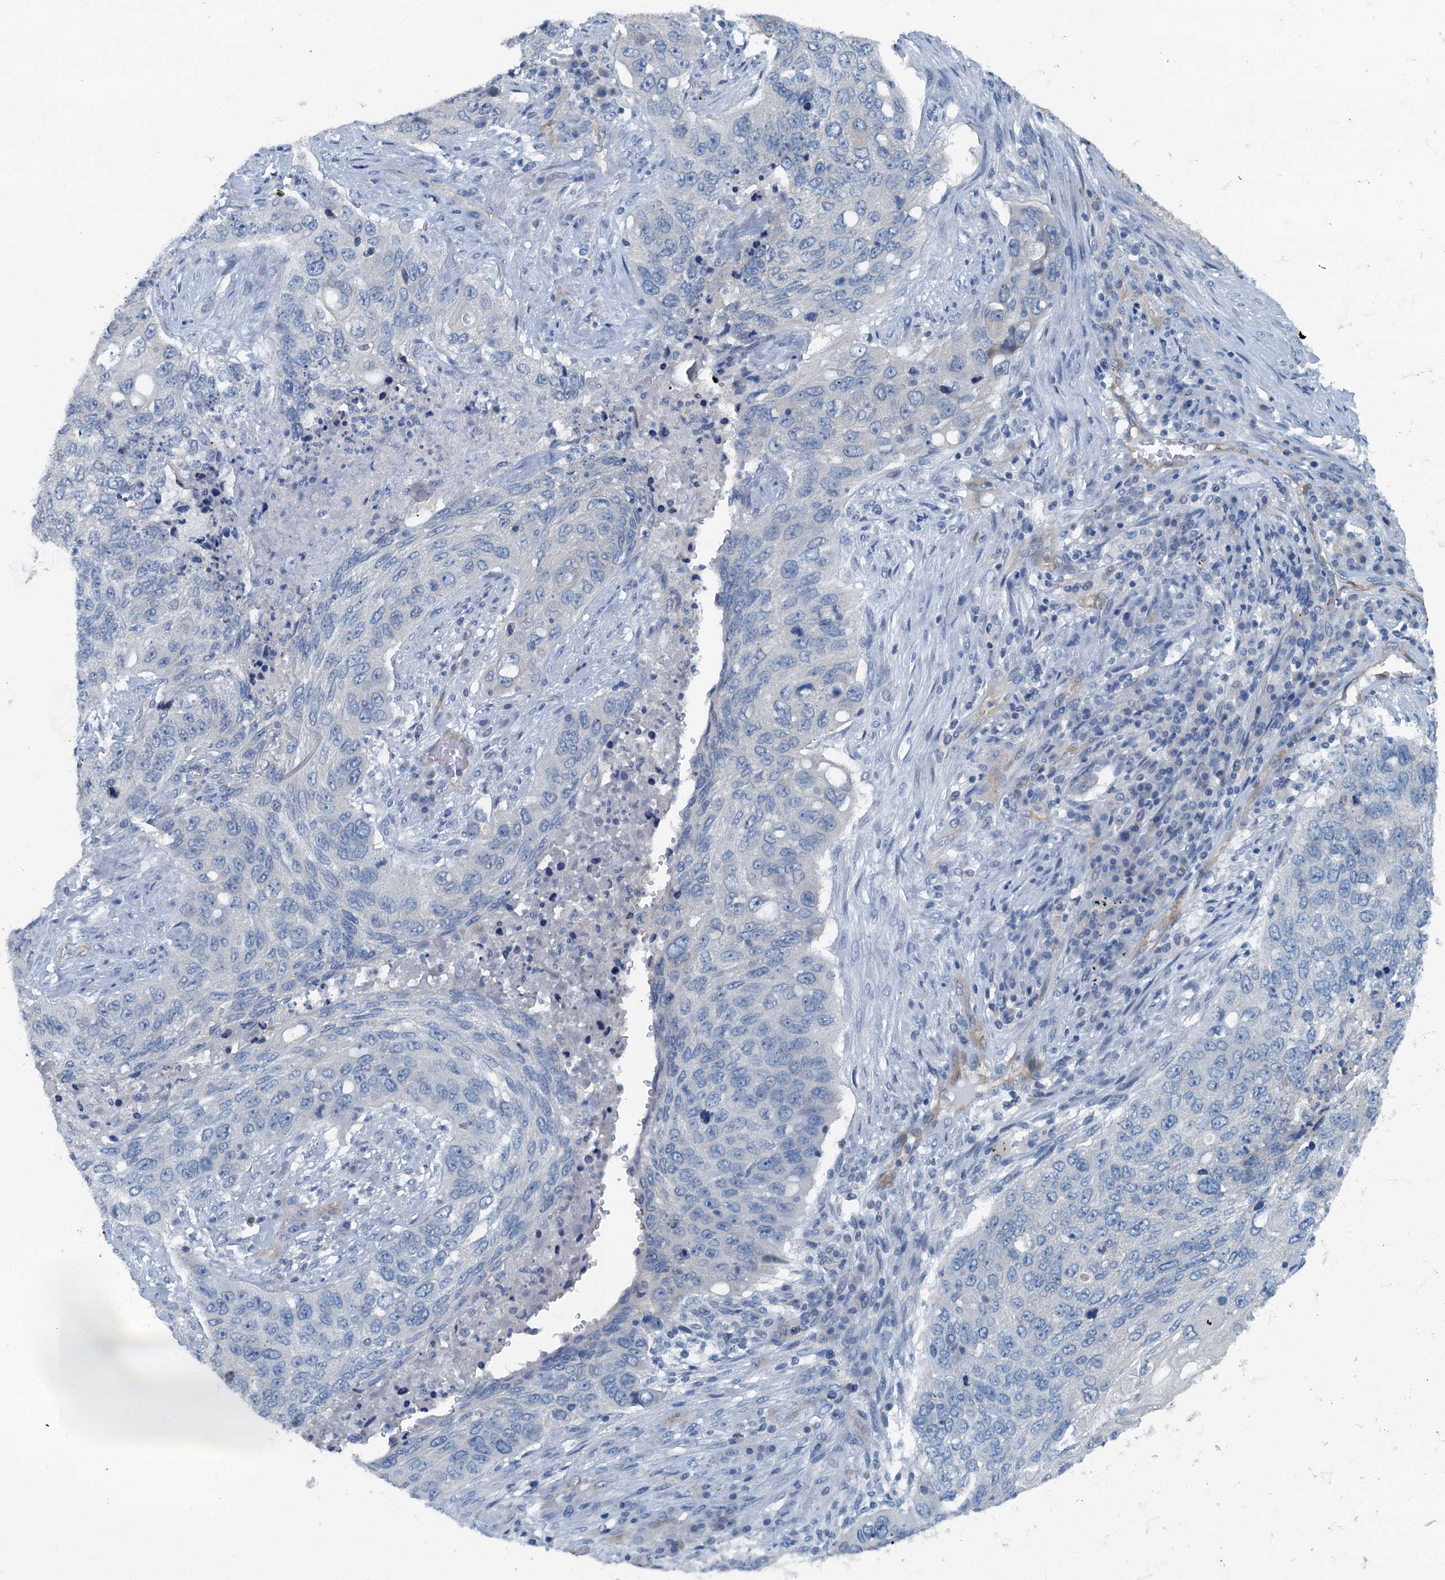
{"staining": {"intensity": "negative", "quantity": "none", "location": "none"}, "tissue": "lung cancer", "cell_type": "Tumor cells", "image_type": "cancer", "snomed": [{"axis": "morphology", "description": "Squamous cell carcinoma, NOS"}, {"axis": "topography", "description": "Lung"}], "caption": "The IHC image has no significant positivity in tumor cells of lung cancer tissue.", "gene": "GFOD2", "patient": {"sex": "female", "age": 63}}